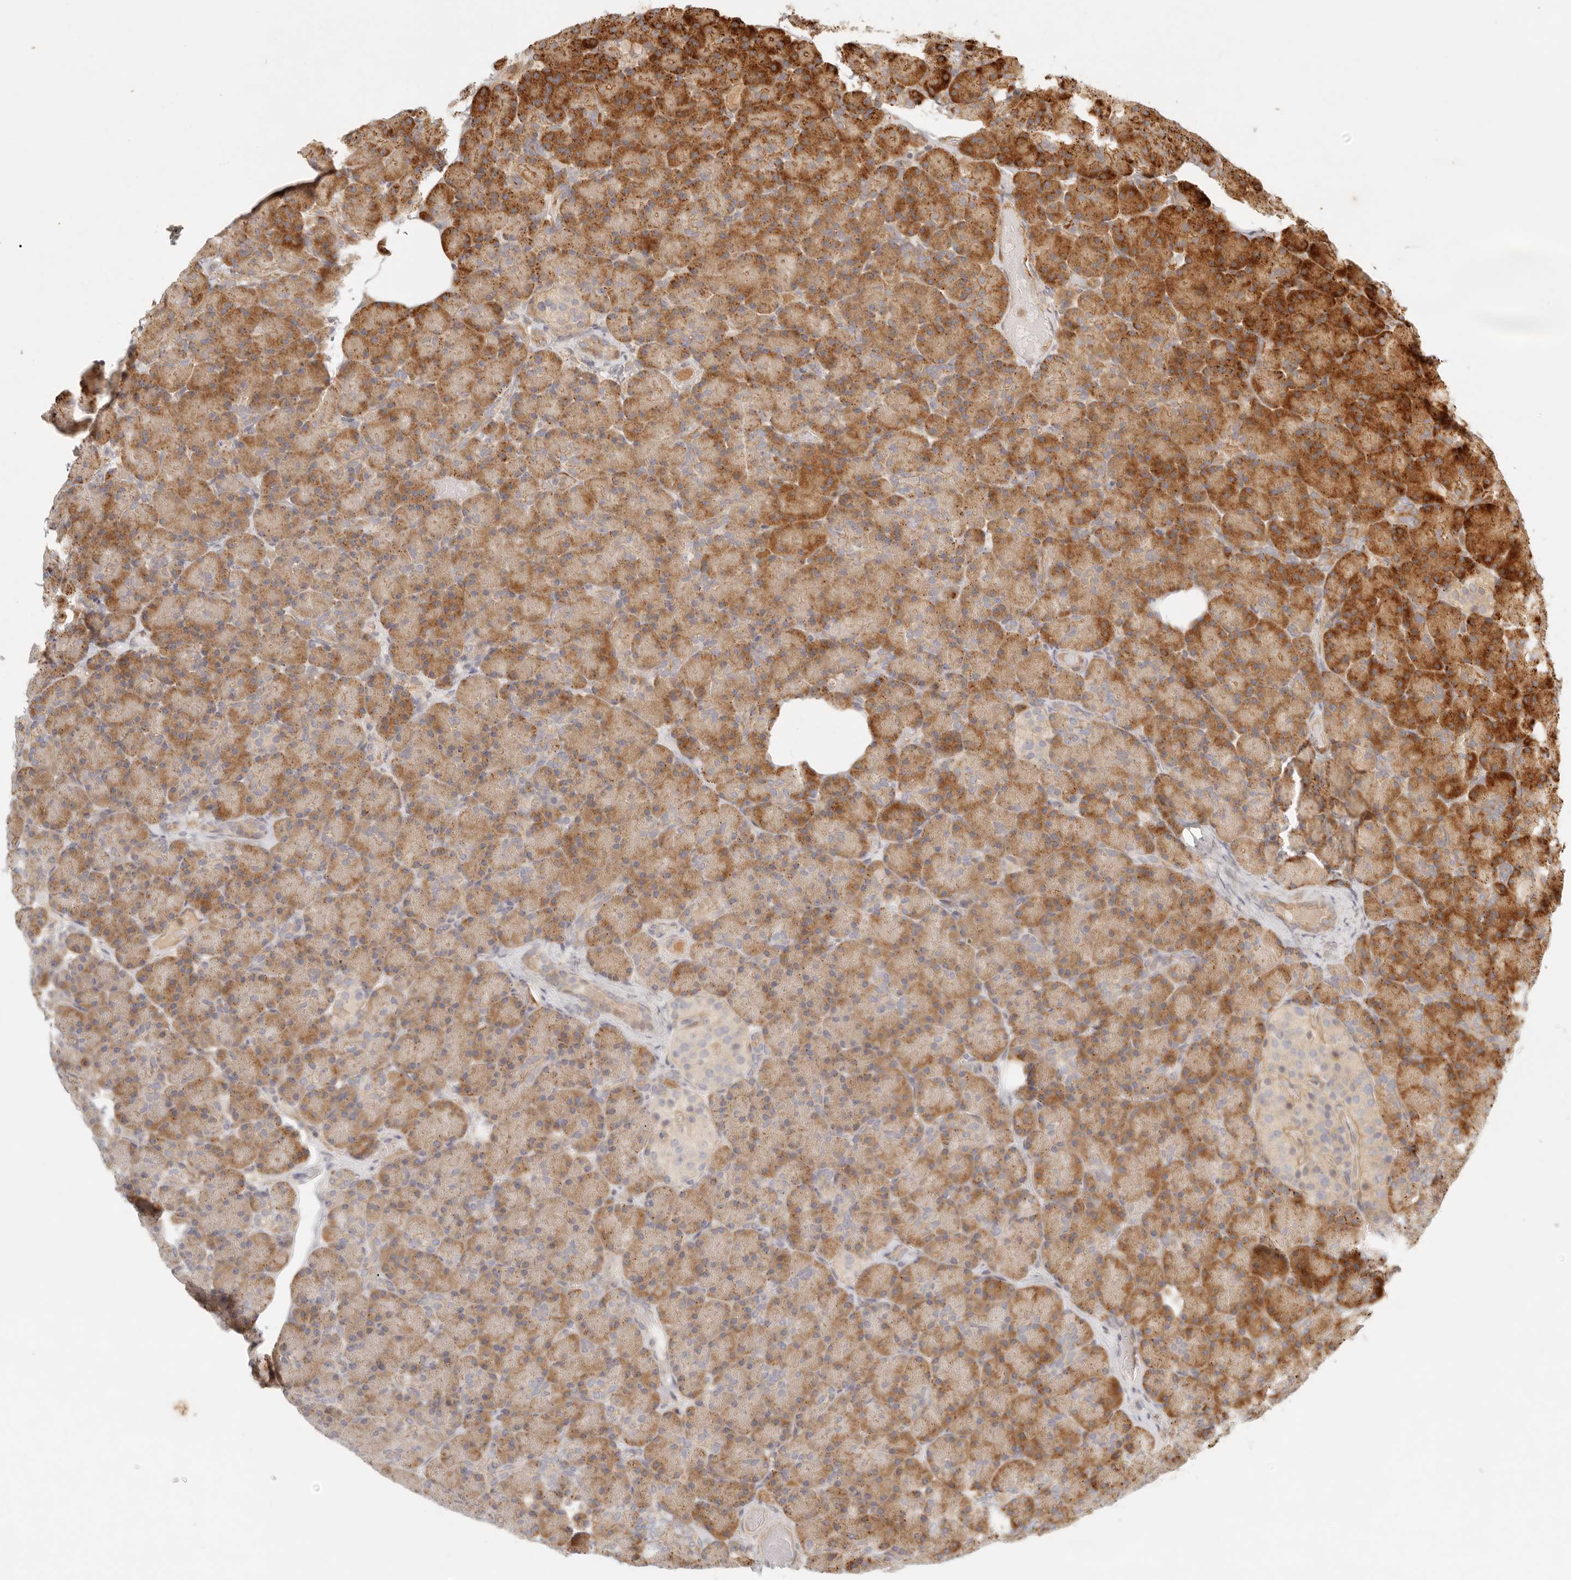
{"staining": {"intensity": "strong", "quantity": "25%-75%", "location": "cytoplasmic/membranous"}, "tissue": "pancreas", "cell_type": "Exocrine glandular cells", "image_type": "normal", "snomed": [{"axis": "morphology", "description": "Normal tissue, NOS"}, {"axis": "topography", "description": "Pancreas"}], "caption": "High-power microscopy captured an immunohistochemistry (IHC) micrograph of unremarkable pancreas, revealing strong cytoplasmic/membranous staining in about 25%-75% of exocrine glandular cells. (brown staining indicates protein expression, while blue staining denotes nuclei).", "gene": "KLHL38", "patient": {"sex": "female", "age": 43}}